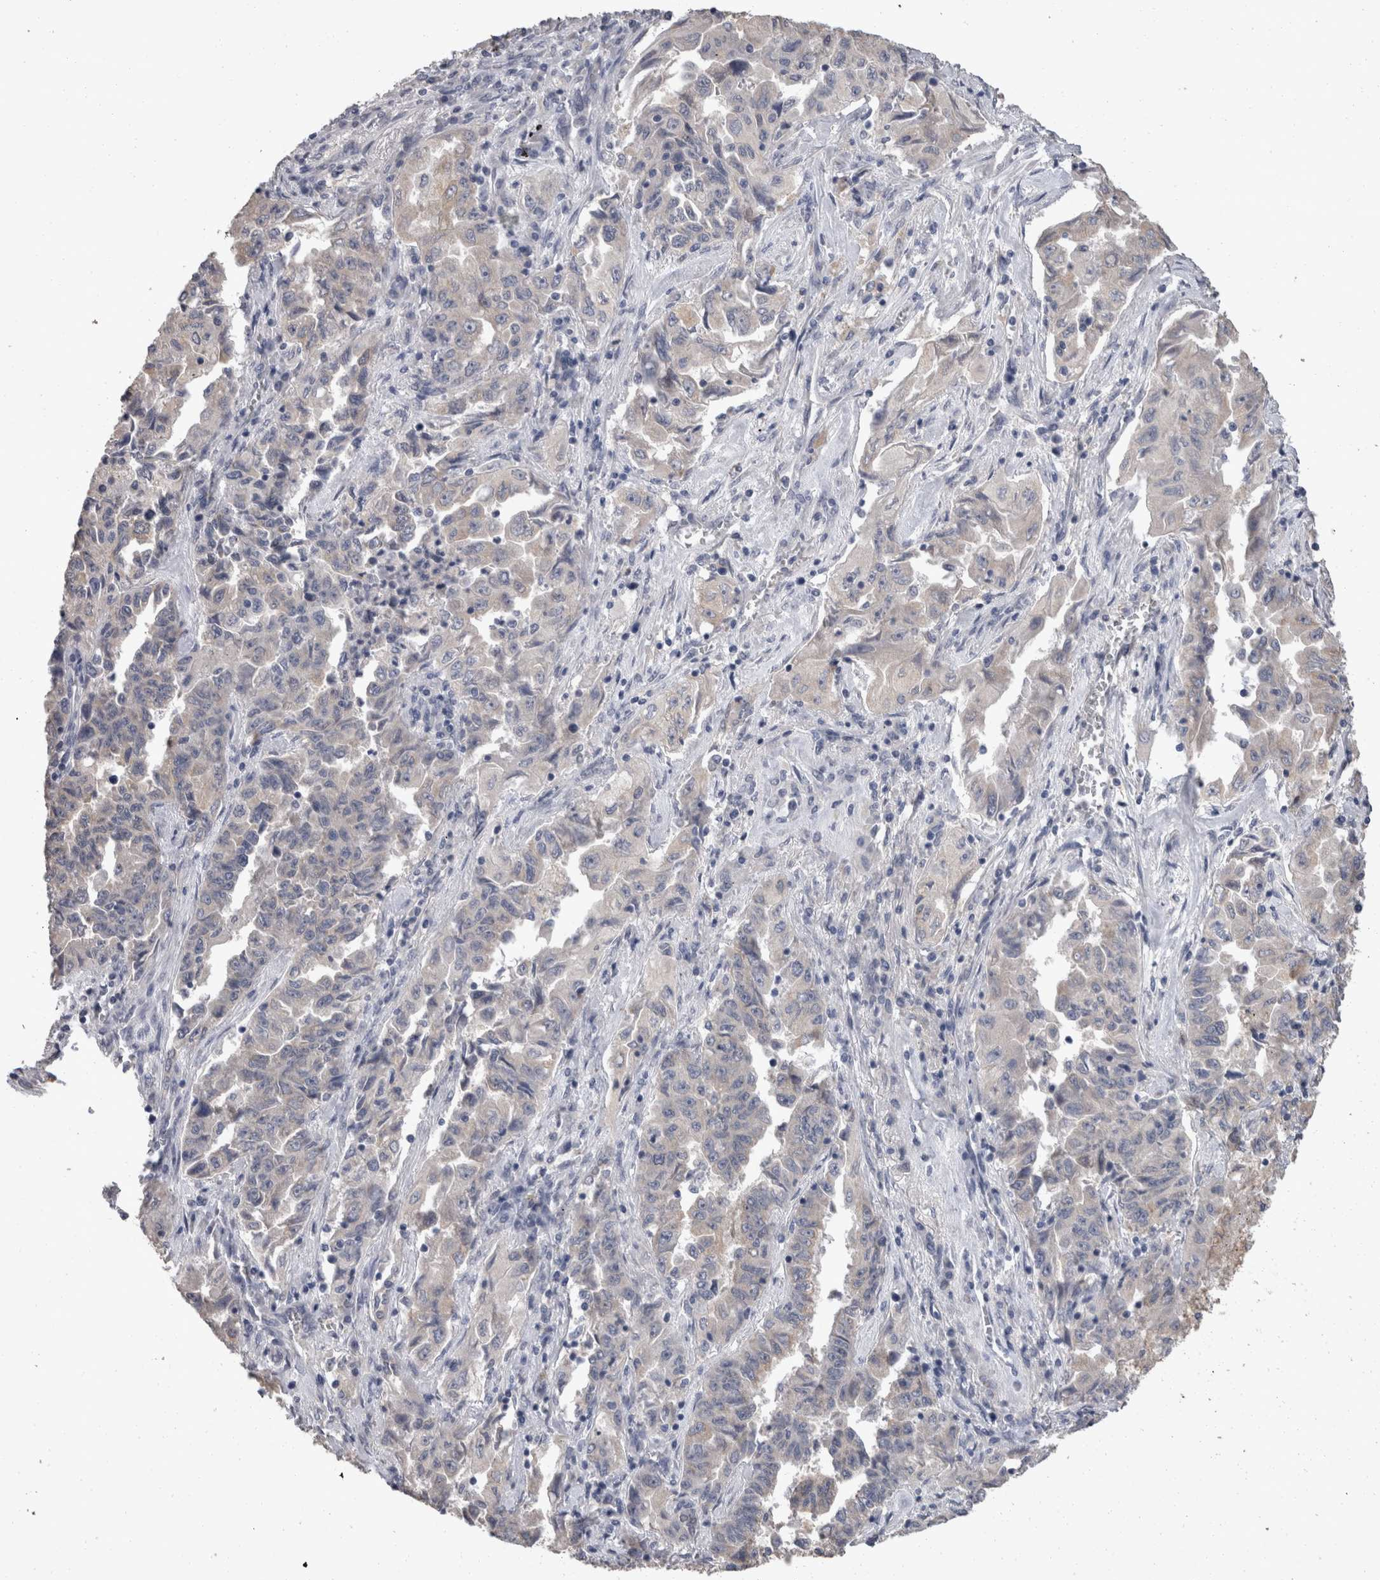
{"staining": {"intensity": "negative", "quantity": "none", "location": "none"}, "tissue": "lung cancer", "cell_type": "Tumor cells", "image_type": "cancer", "snomed": [{"axis": "morphology", "description": "Adenocarcinoma, NOS"}, {"axis": "topography", "description": "Lung"}], "caption": "Lung adenocarcinoma stained for a protein using immunohistochemistry reveals no staining tumor cells.", "gene": "FHOD3", "patient": {"sex": "female", "age": 51}}